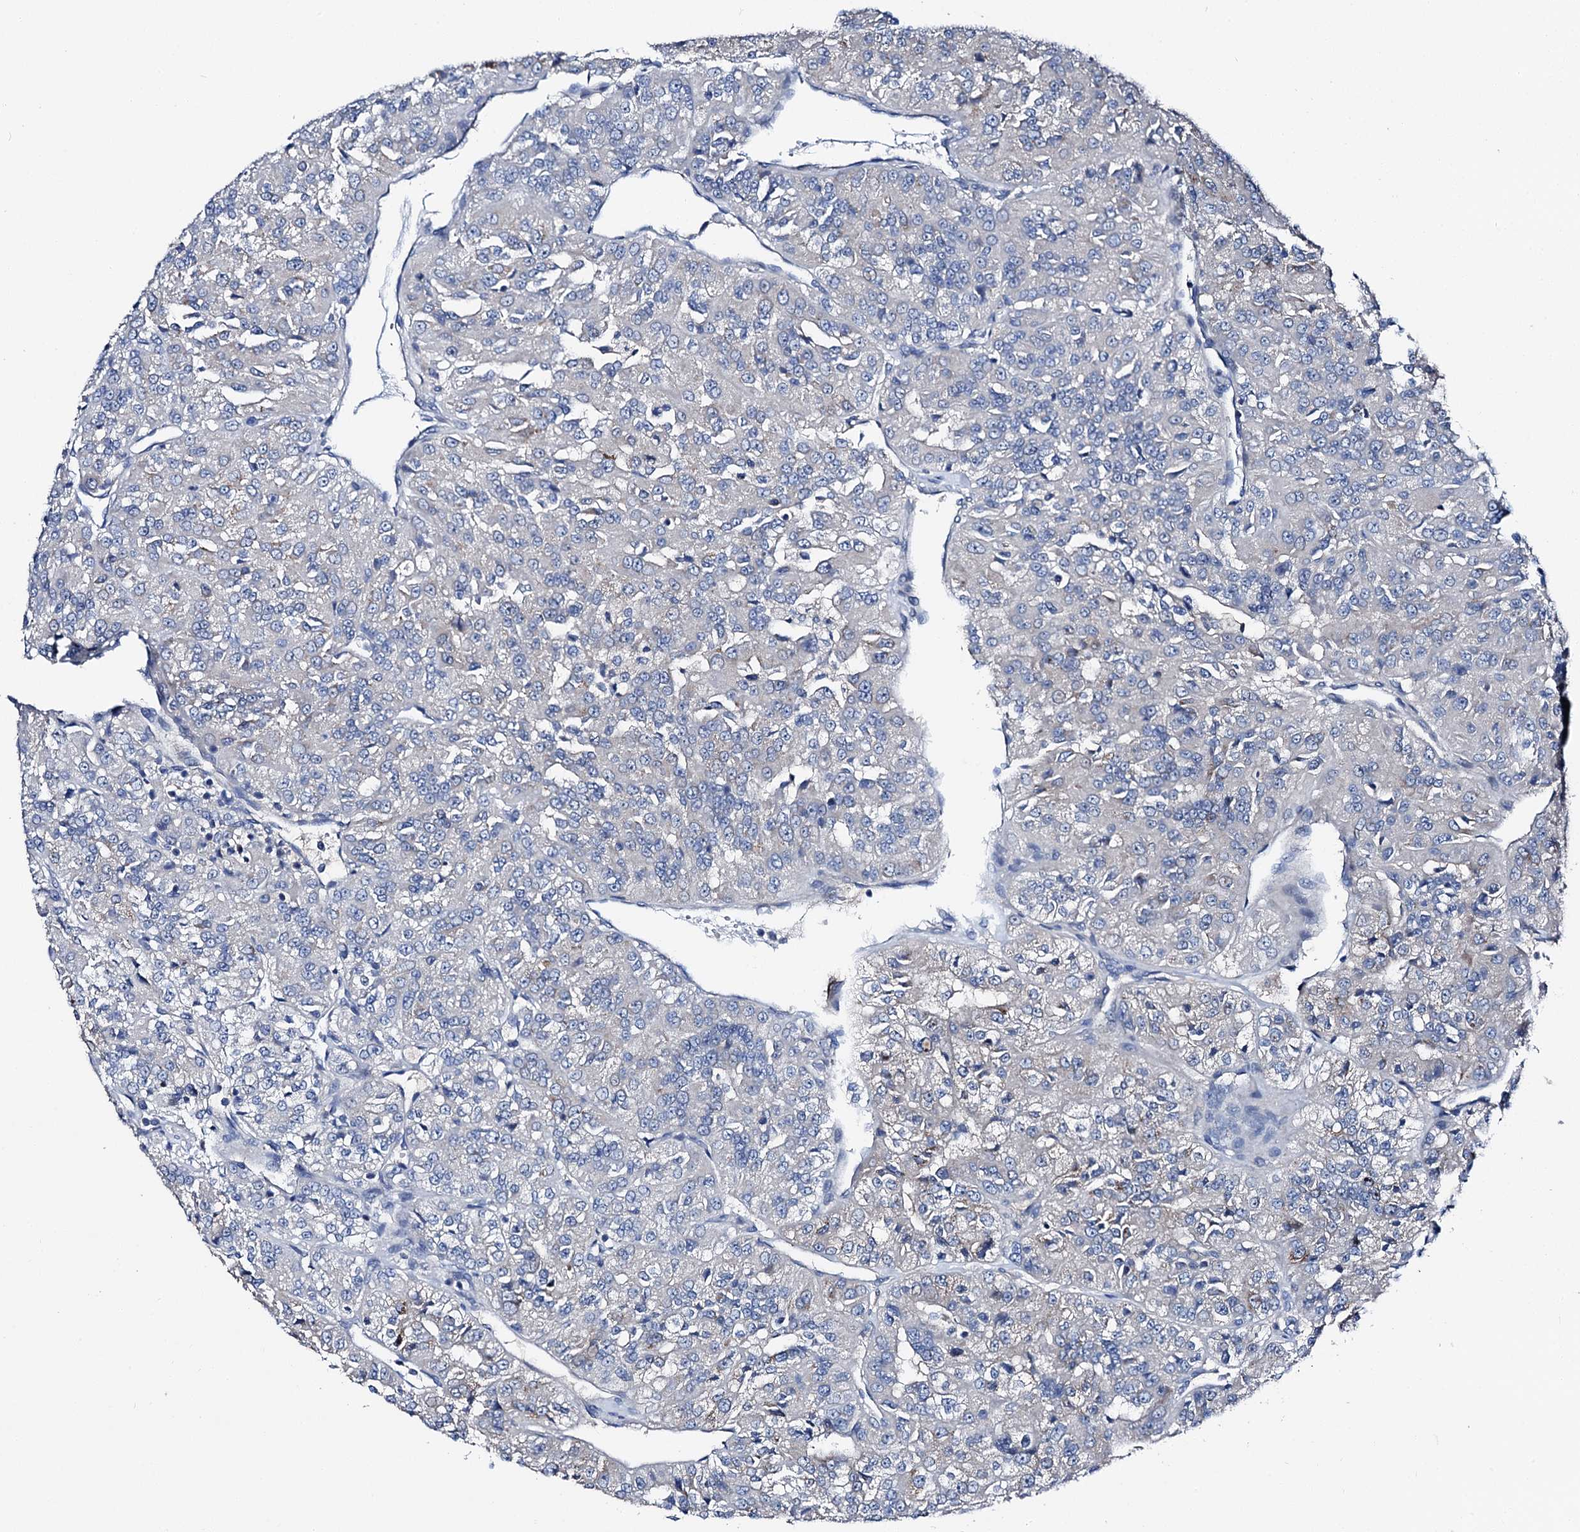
{"staining": {"intensity": "negative", "quantity": "none", "location": "none"}, "tissue": "renal cancer", "cell_type": "Tumor cells", "image_type": "cancer", "snomed": [{"axis": "morphology", "description": "Adenocarcinoma, NOS"}, {"axis": "topography", "description": "Kidney"}], "caption": "Immunohistochemistry (IHC) micrograph of neoplastic tissue: renal cancer stained with DAB (3,3'-diaminobenzidine) shows no significant protein staining in tumor cells. Brightfield microscopy of immunohistochemistry stained with DAB (brown) and hematoxylin (blue), captured at high magnification.", "gene": "SLC22A25", "patient": {"sex": "female", "age": 63}}